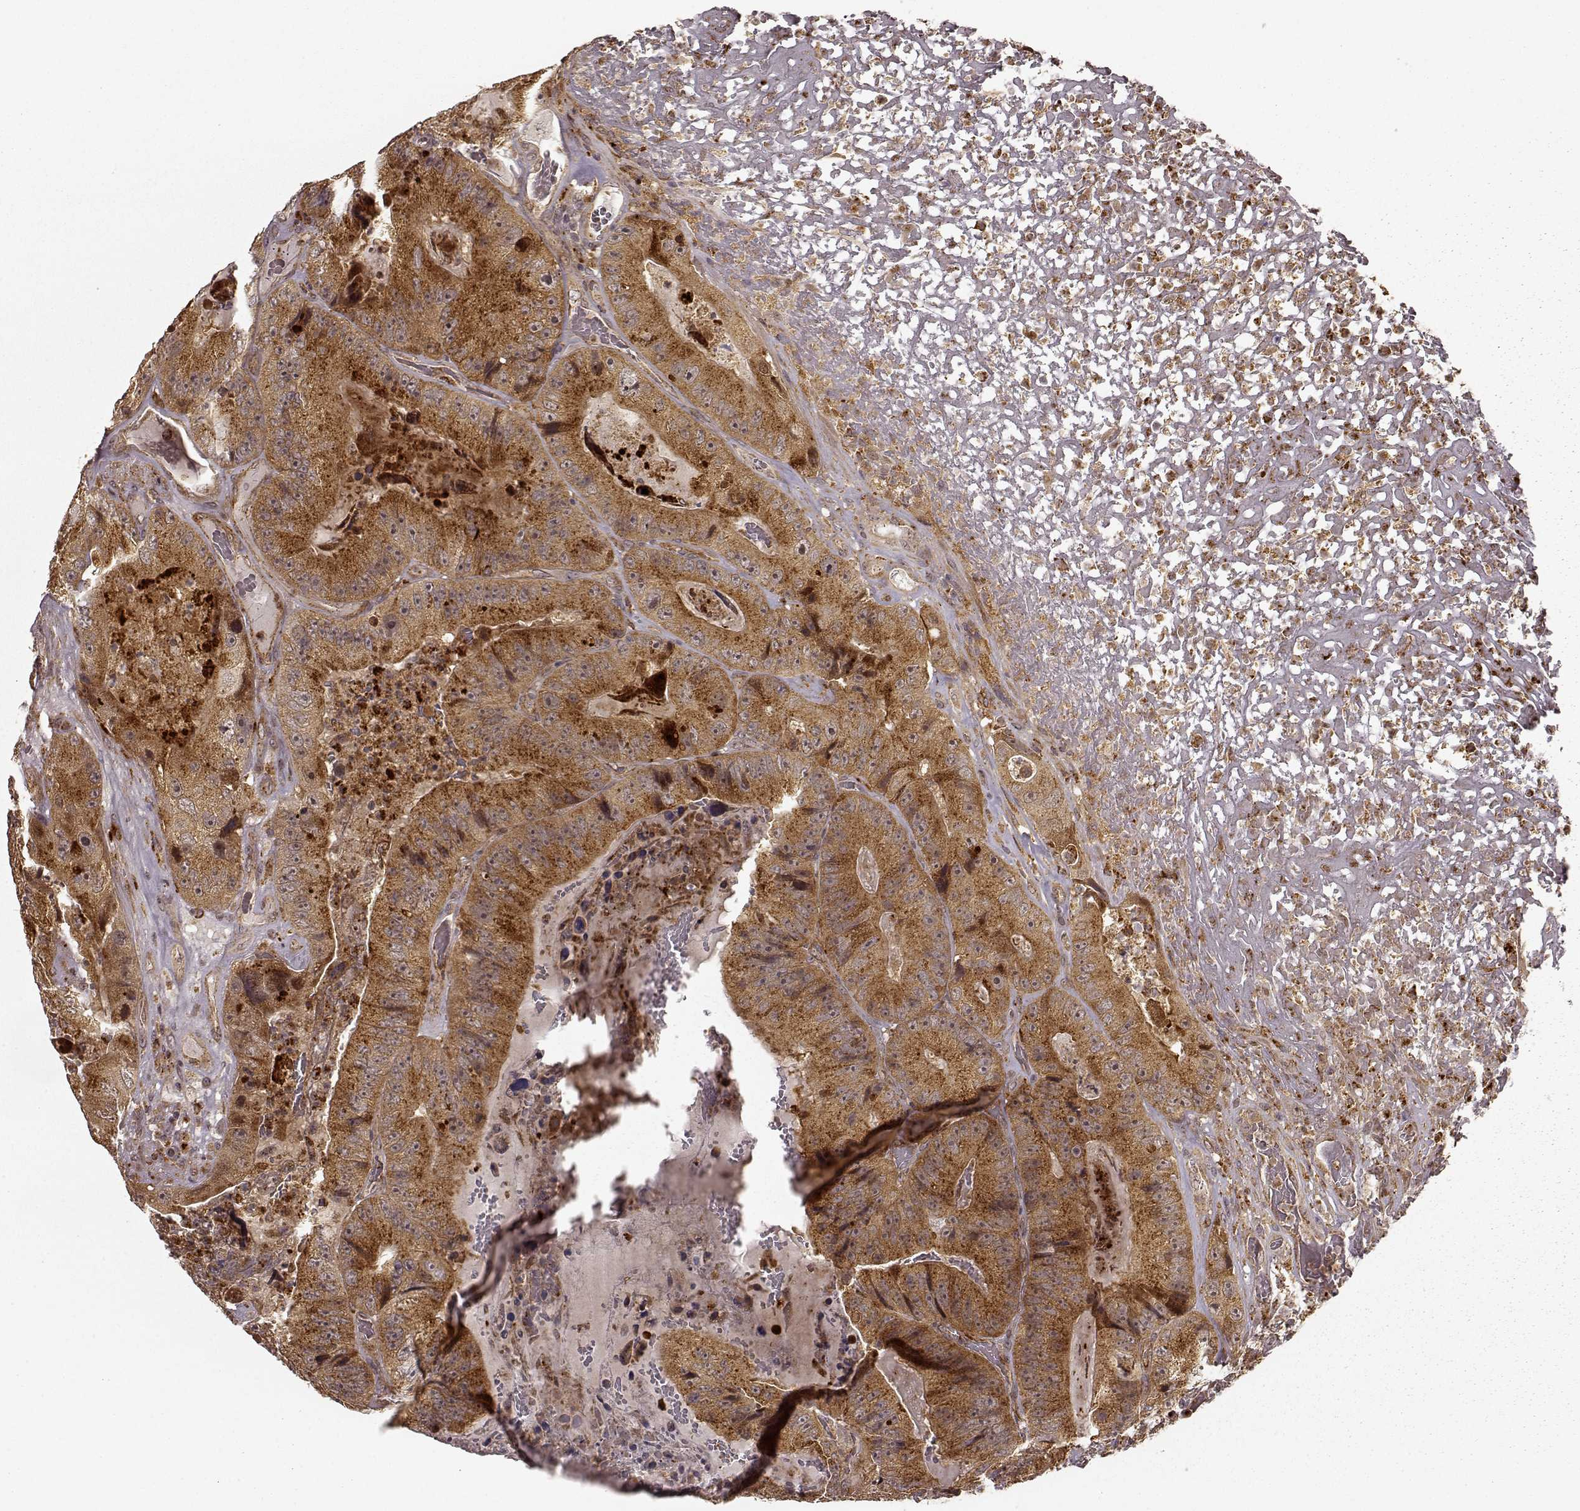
{"staining": {"intensity": "moderate", "quantity": ">75%", "location": "cytoplasmic/membranous"}, "tissue": "colorectal cancer", "cell_type": "Tumor cells", "image_type": "cancer", "snomed": [{"axis": "morphology", "description": "Adenocarcinoma, NOS"}, {"axis": "topography", "description": "Colon"}], "caption": "A medium amount of moderate cytoplasmic/membranous expression is seen in about >75% of tumor cells in colorectal cancer tissue. The staining was performed using DAB (3,3'-diaminobenzidine) to visualize the protein expression in brown, while the nuclei were stained in blue with hematoxylin (Magnification: 20x).", "gene": "SLC12A9", "patient": {"sex": "female", "age": 86}}